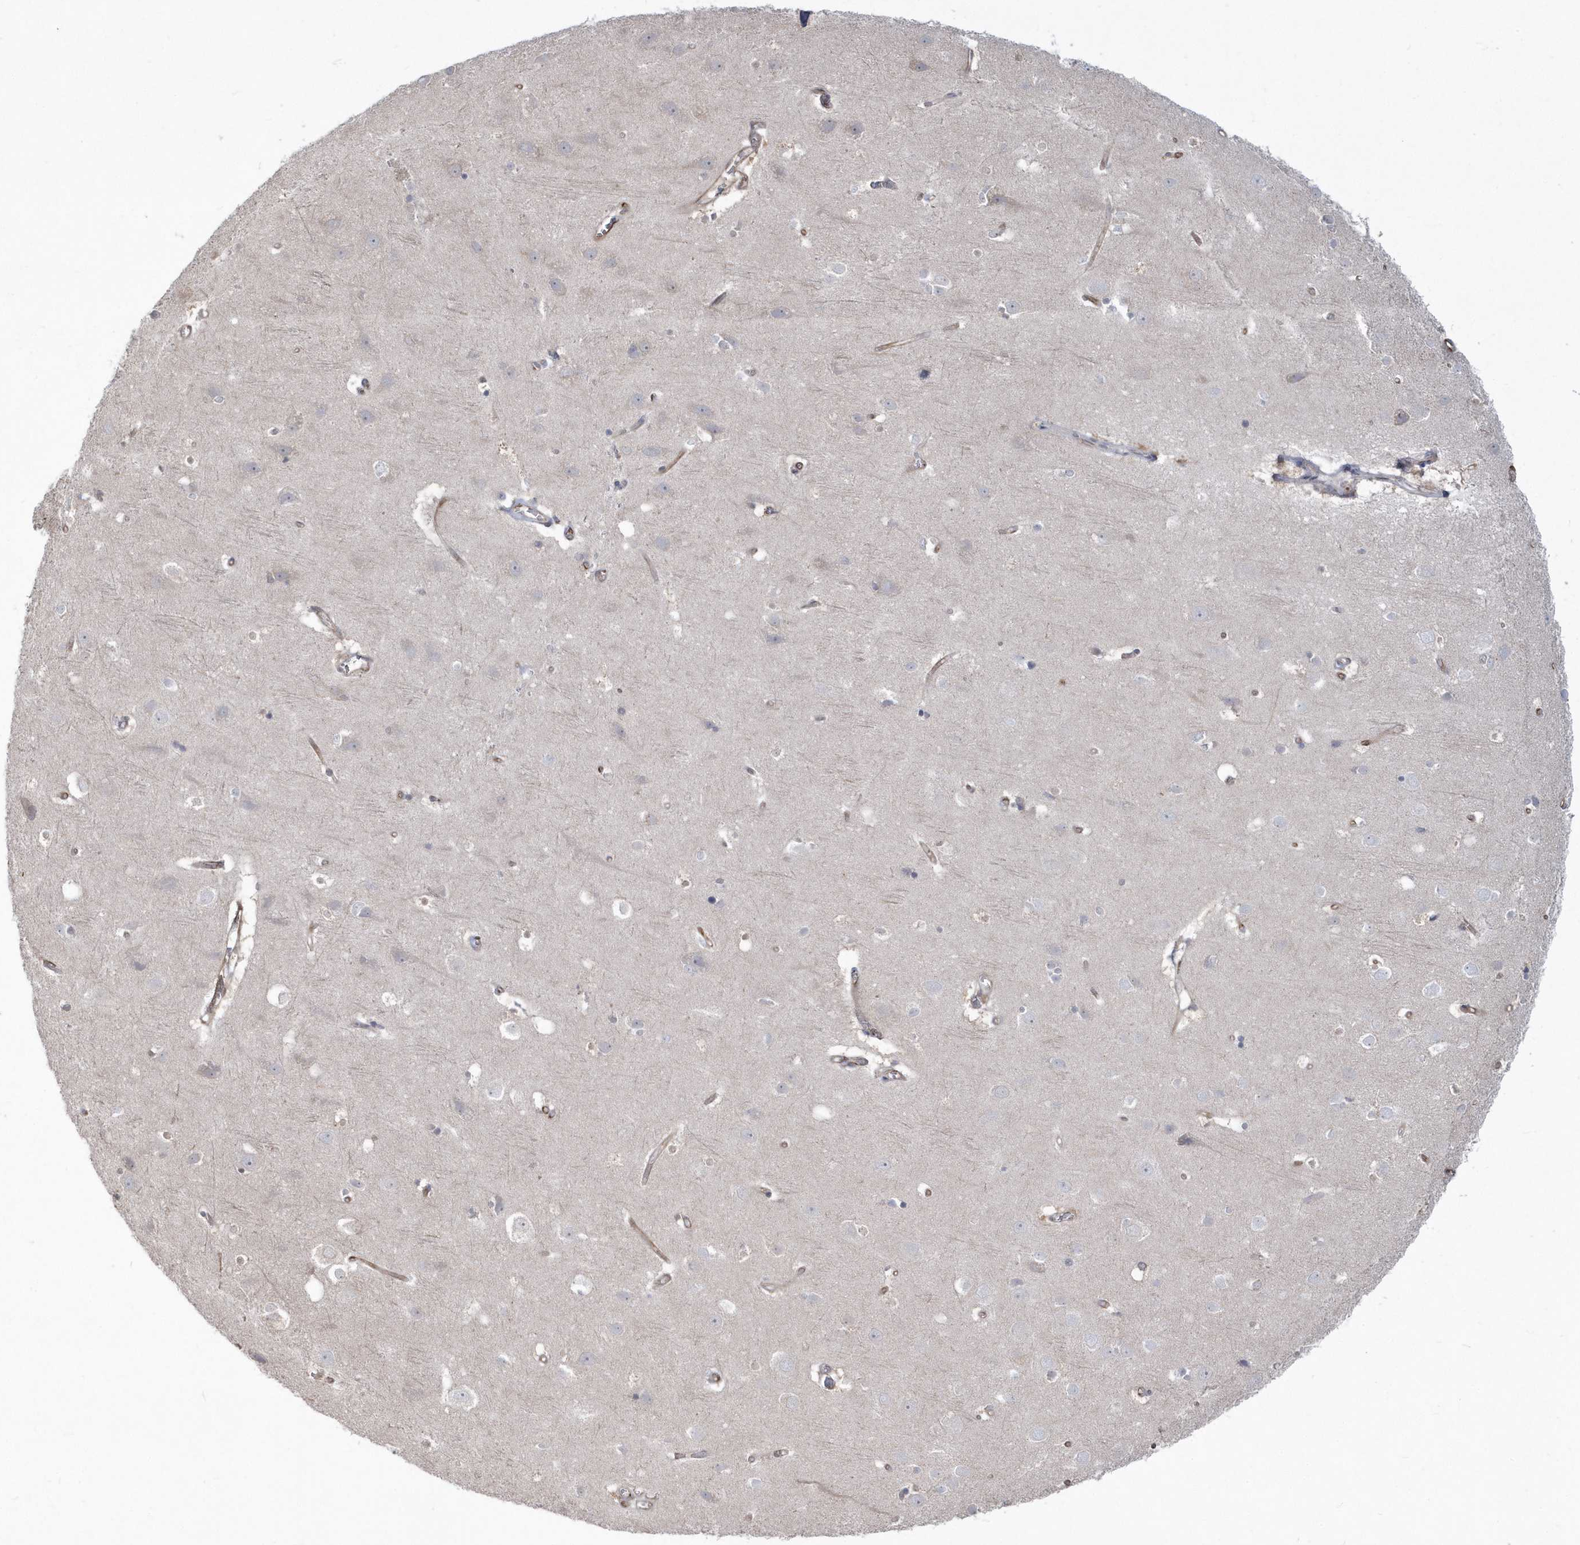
{"staining": {"intensity": "weak", "quantity": "25%-75%", "location": "cytoplasmic/membranous"}, "tissue": "cerebral cortex", "cell_type": "Endothelial cells", "image_type": "normal", "snomed": [{"axis": "morphology", "description": "Normal tissue, NOS"}, {"axis": "topography", "description": "Cerebral cortex"}], "caption": "Immunohistochemistry of benign cerebral cortex demonstrates low levels of weak cytoplasmic/membranous positivity in approximately 25%-75% of endothelial cells.", "gene": "DHX57", "patient": {"sex": "male", "age": 54}}